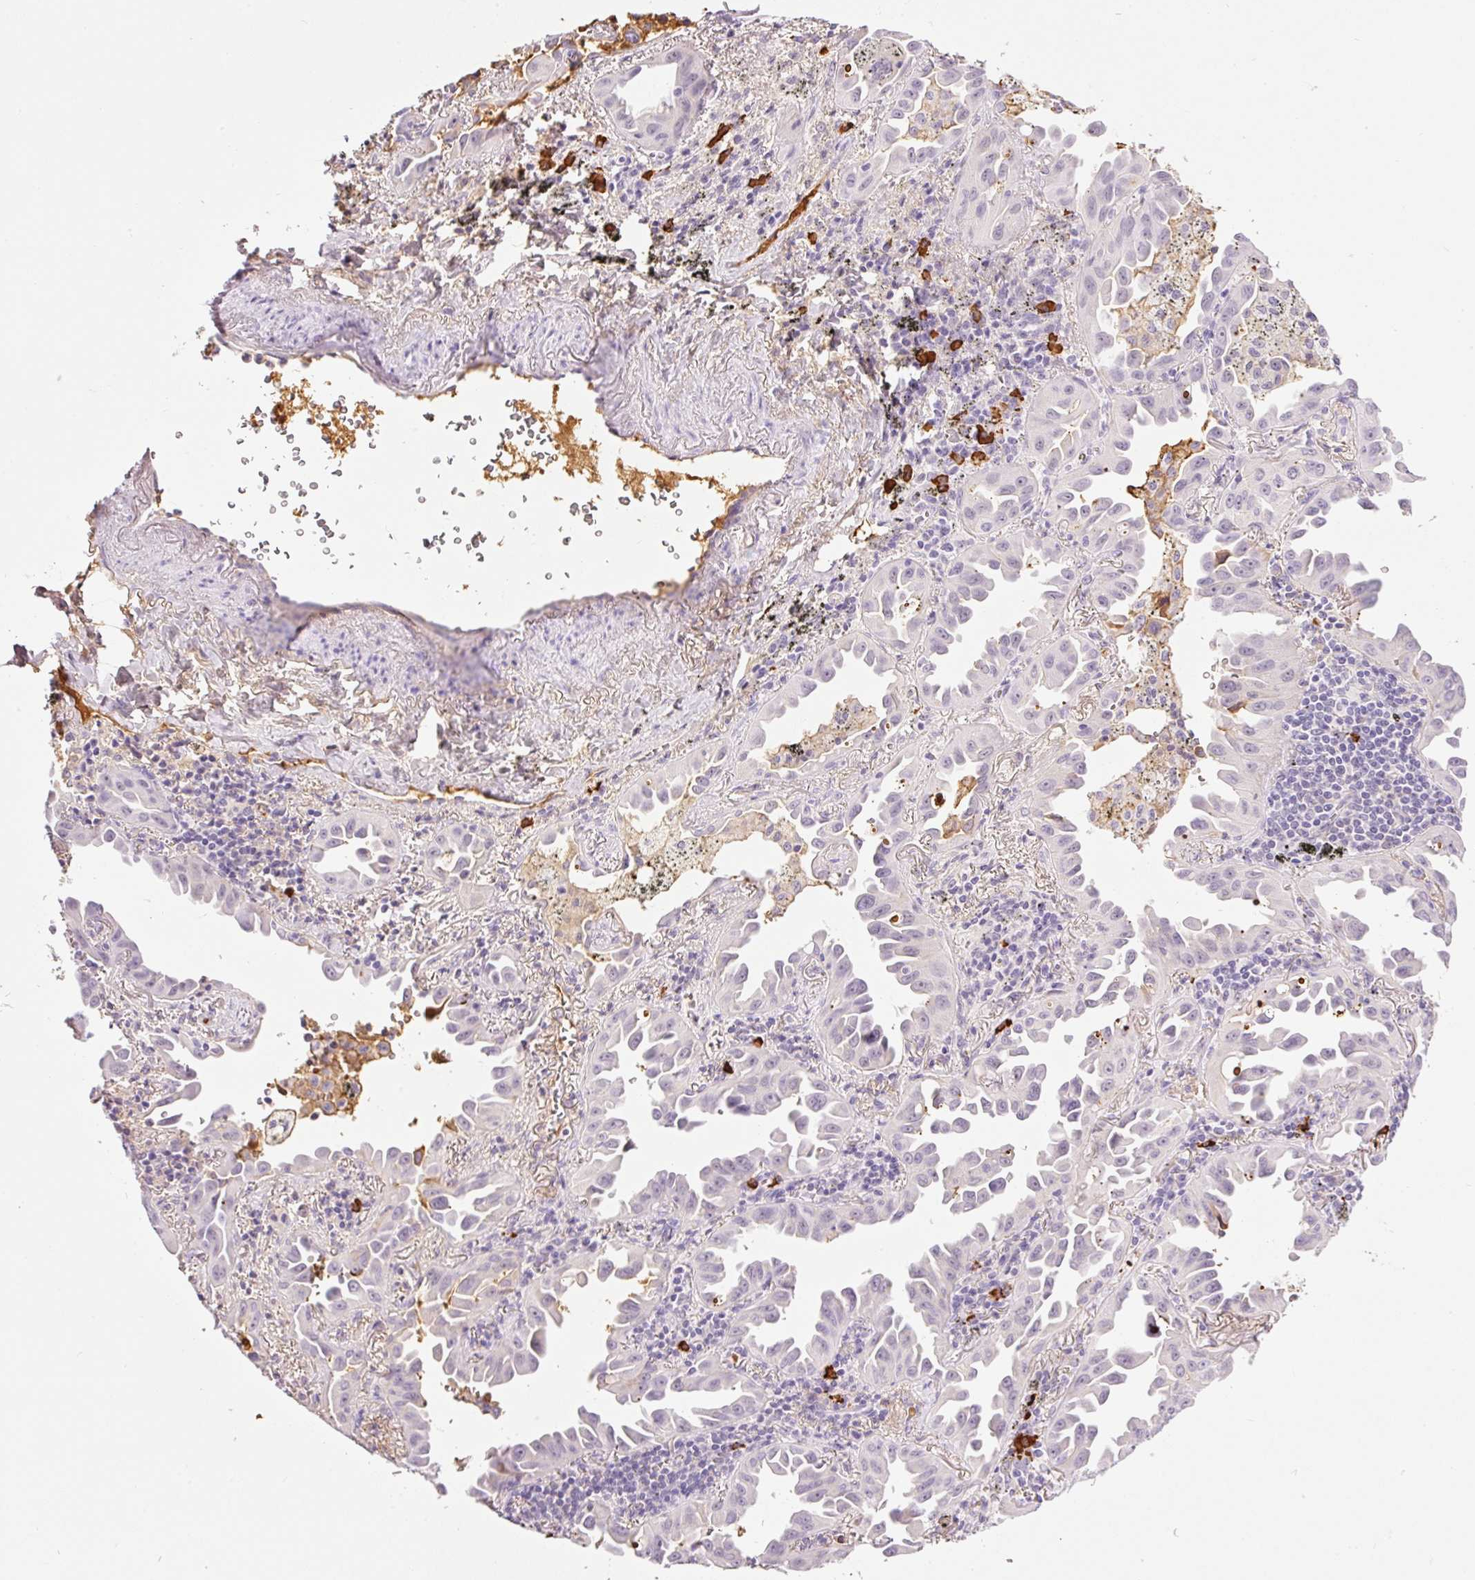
{"staining": {"intensity": "weak", "quantity": "<25%", "location": "cytoplasmic/membranous"}, "tissue": "lung cancer", "cell_type": "Tumor cells", "image_type": "cancer", "snomed": [{"axis": "morphology", "description": "Adenocarcinoma, NOS"}, {"axis": "topography", "description": "Lung"}], "caption": "High magnification brightfield microscopy of lung adenocarcinoma stained with DAB (3,3'-diaminobenzidine) (brown) and counterstained with hematoxylin (blue): tumor cells show no significant expression.", "gene": "PRPF38B", "patient": {"sex": "male", "age": 68}}